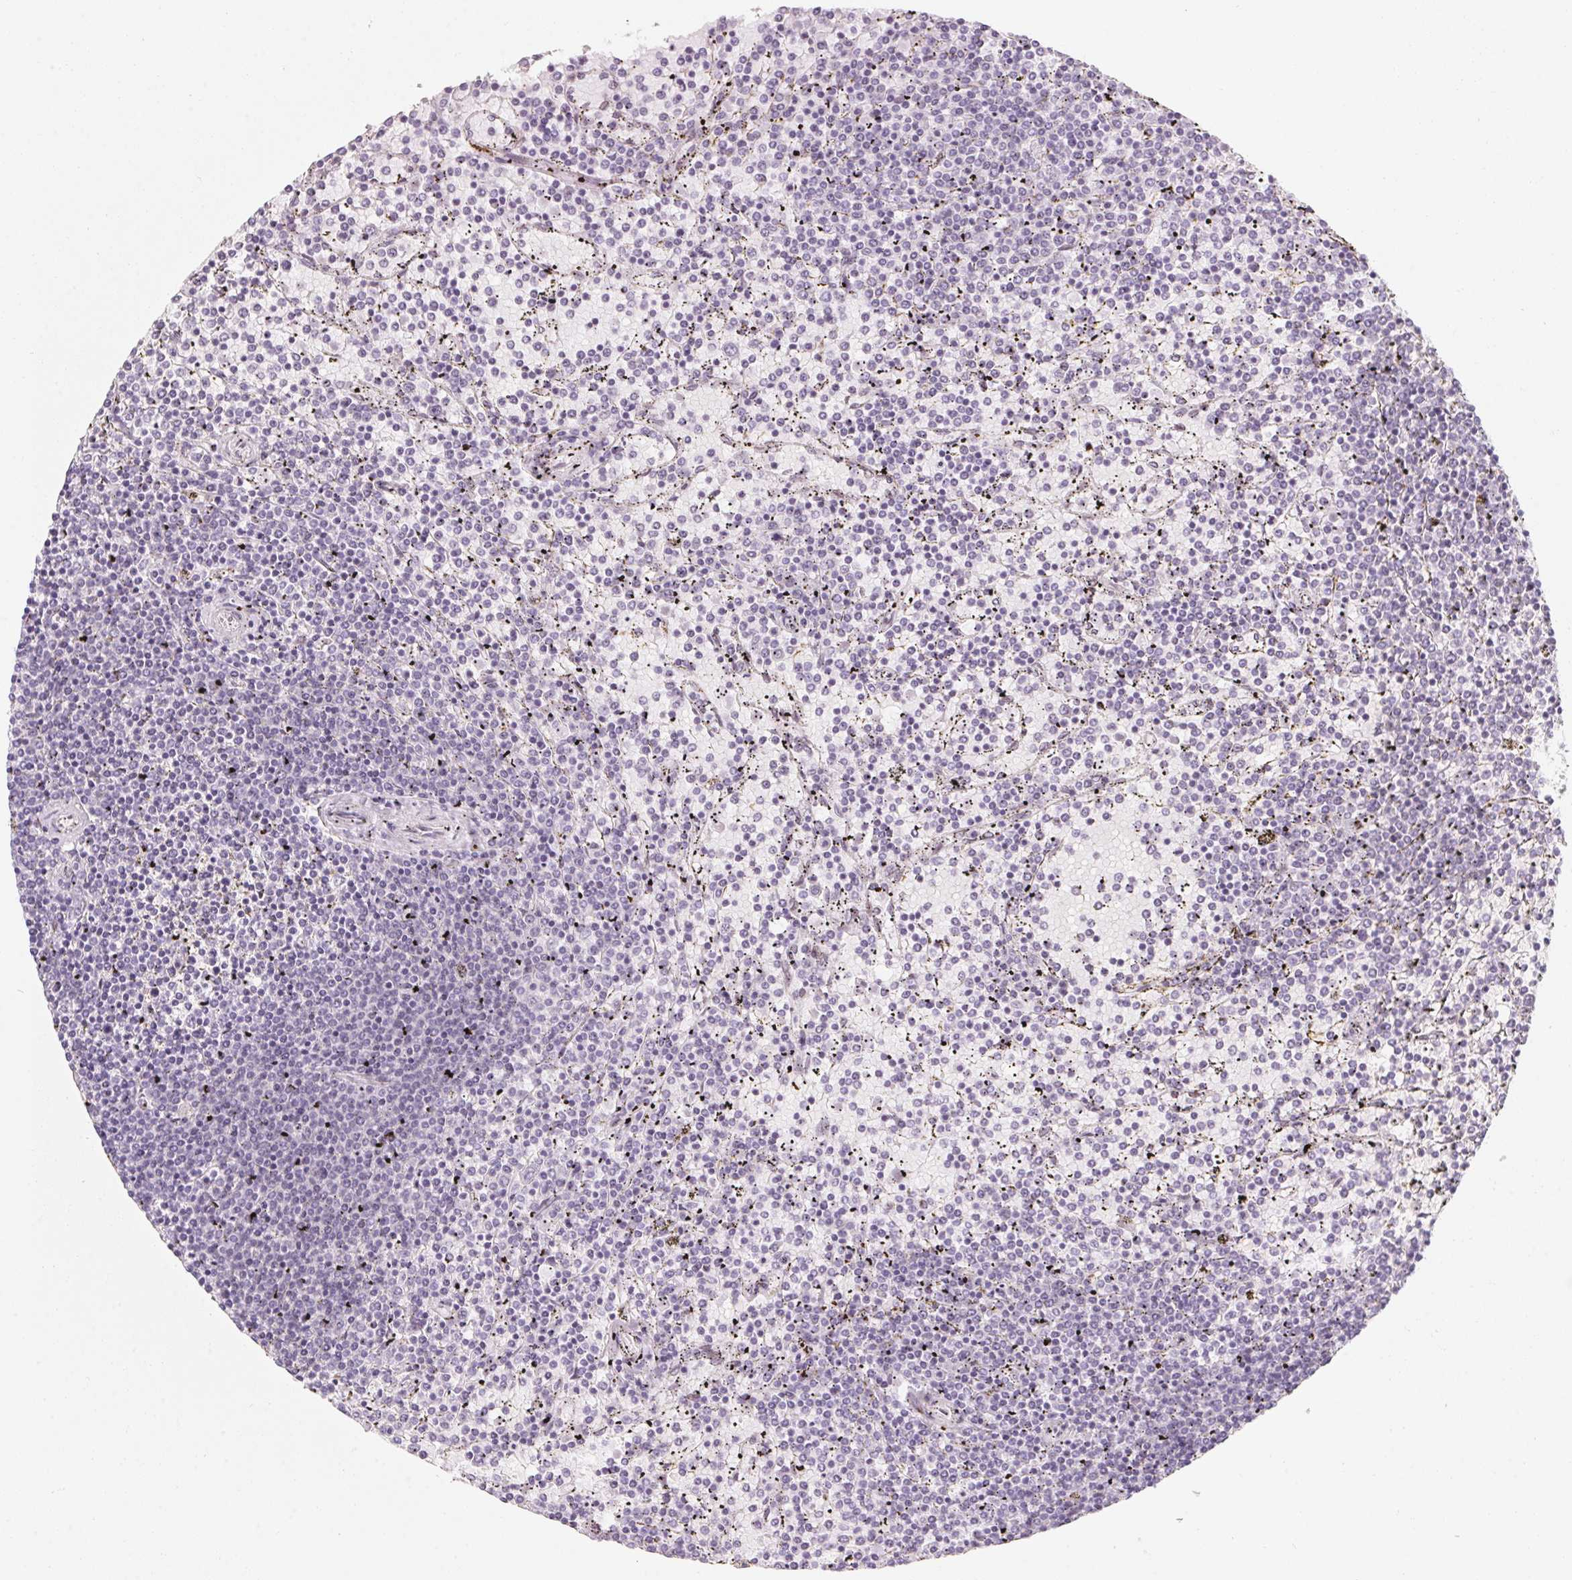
{"staining": {"intensity": "negative", "quantity": "none", "location": "none"}, "tissue": "lymphoma", "cell_type": "Tumor cells", "image_type": "cancer", "snomed": [{"axis": "morphology", "description": "Malignant lymphoma, non-Hodgkin's type, Low grade"}, {"axis": "topography", "description": "Spleen"}], "caption": "A high-resolution micrograph shows immunohistochemistry staining of malignant lymphoma, non-Hodgkin's type (low-grade), which exhibits no significant expression in tumor cells. (Brightfield microscopy of DAB IHC at high magnification).", "gene": "KCNQ2", "patient": {"sex": "female", "age": 77}}